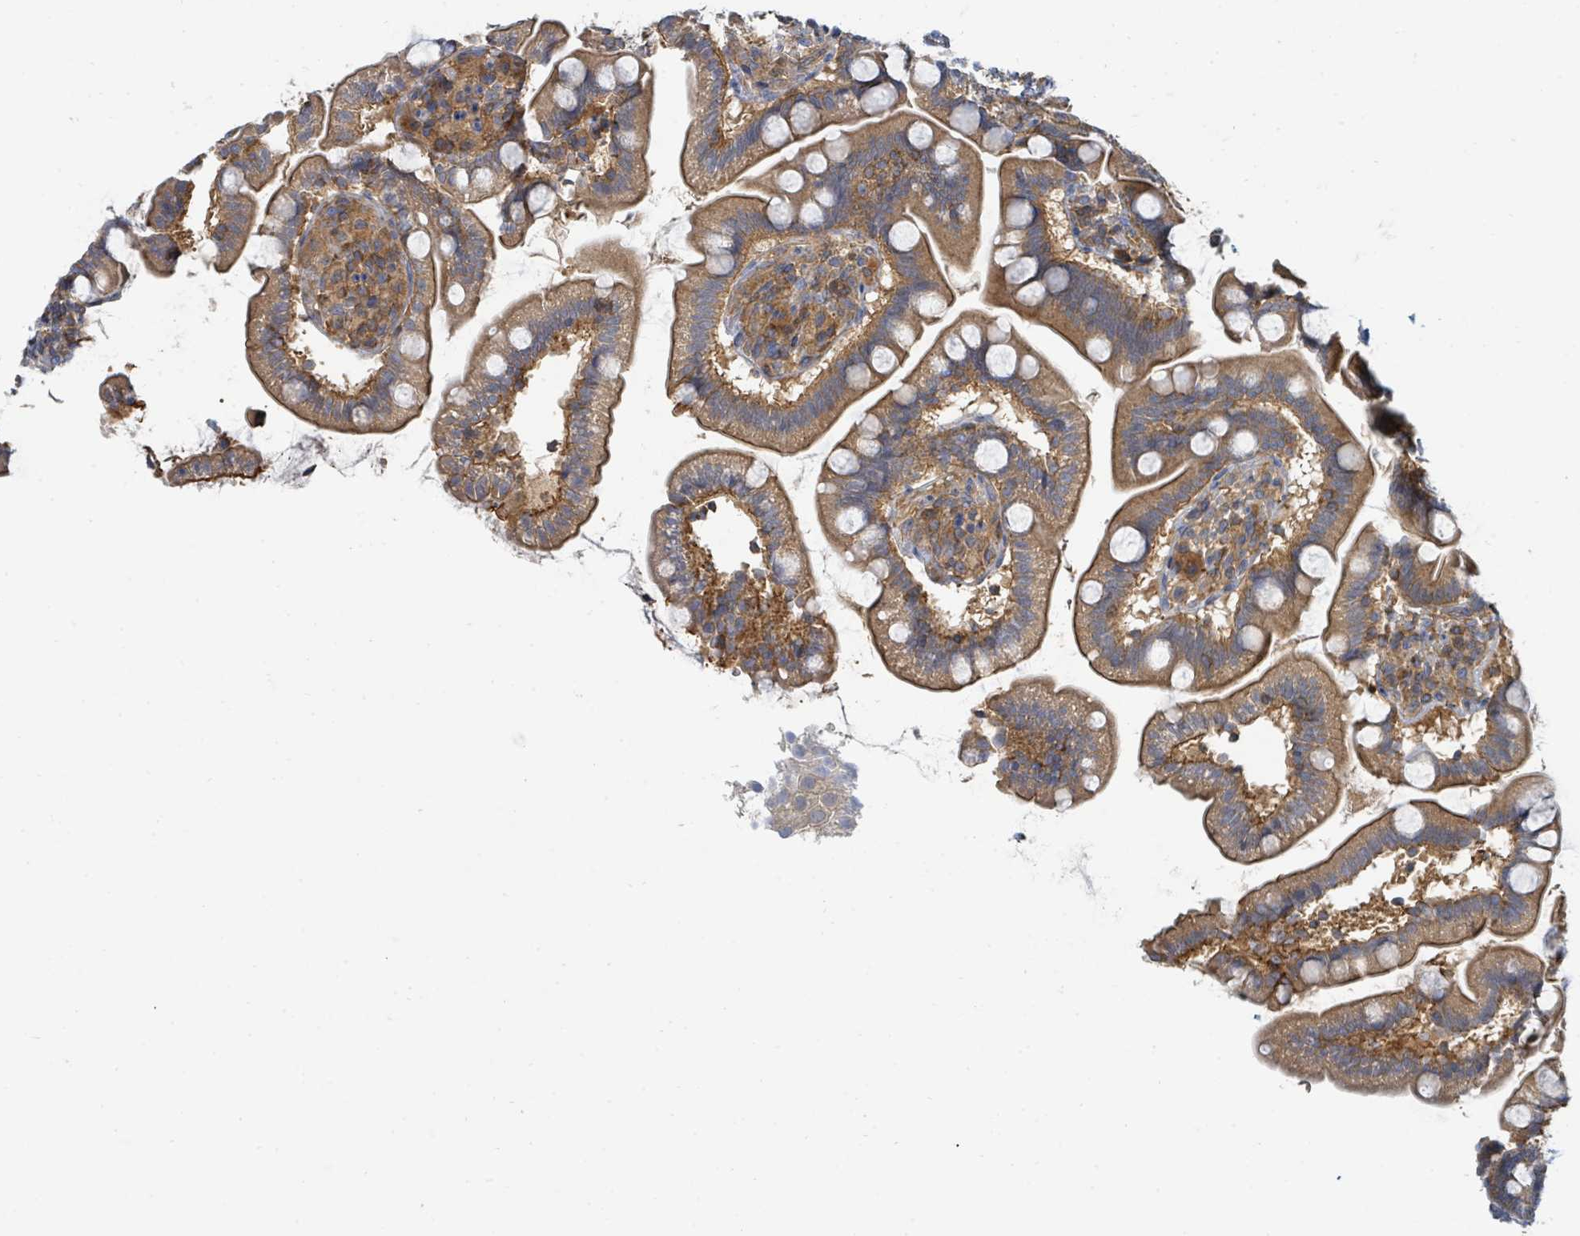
{"staining": {"intensity": "moderate", "quantity": ">75%", "location": "cytoplasmic/membranous"}, "tissue": "small intestine", "cell_type": "Glandular cells", "image_type": "normal", "snomed": [{"axis": "morphology", "description": "Normal tissue, NOS"}, {"axis": "topography", "description": "Small intestine"}], "caption": "IHC photomicrograph of normal human small intestine stained for a protein (brown), which displays medium levels of moderate cytoplasmic/membranous positivity in approximately >75% of glandular cells.", "gene": "BOLA2B", "patient": {"sex": "female", "age": 64}}